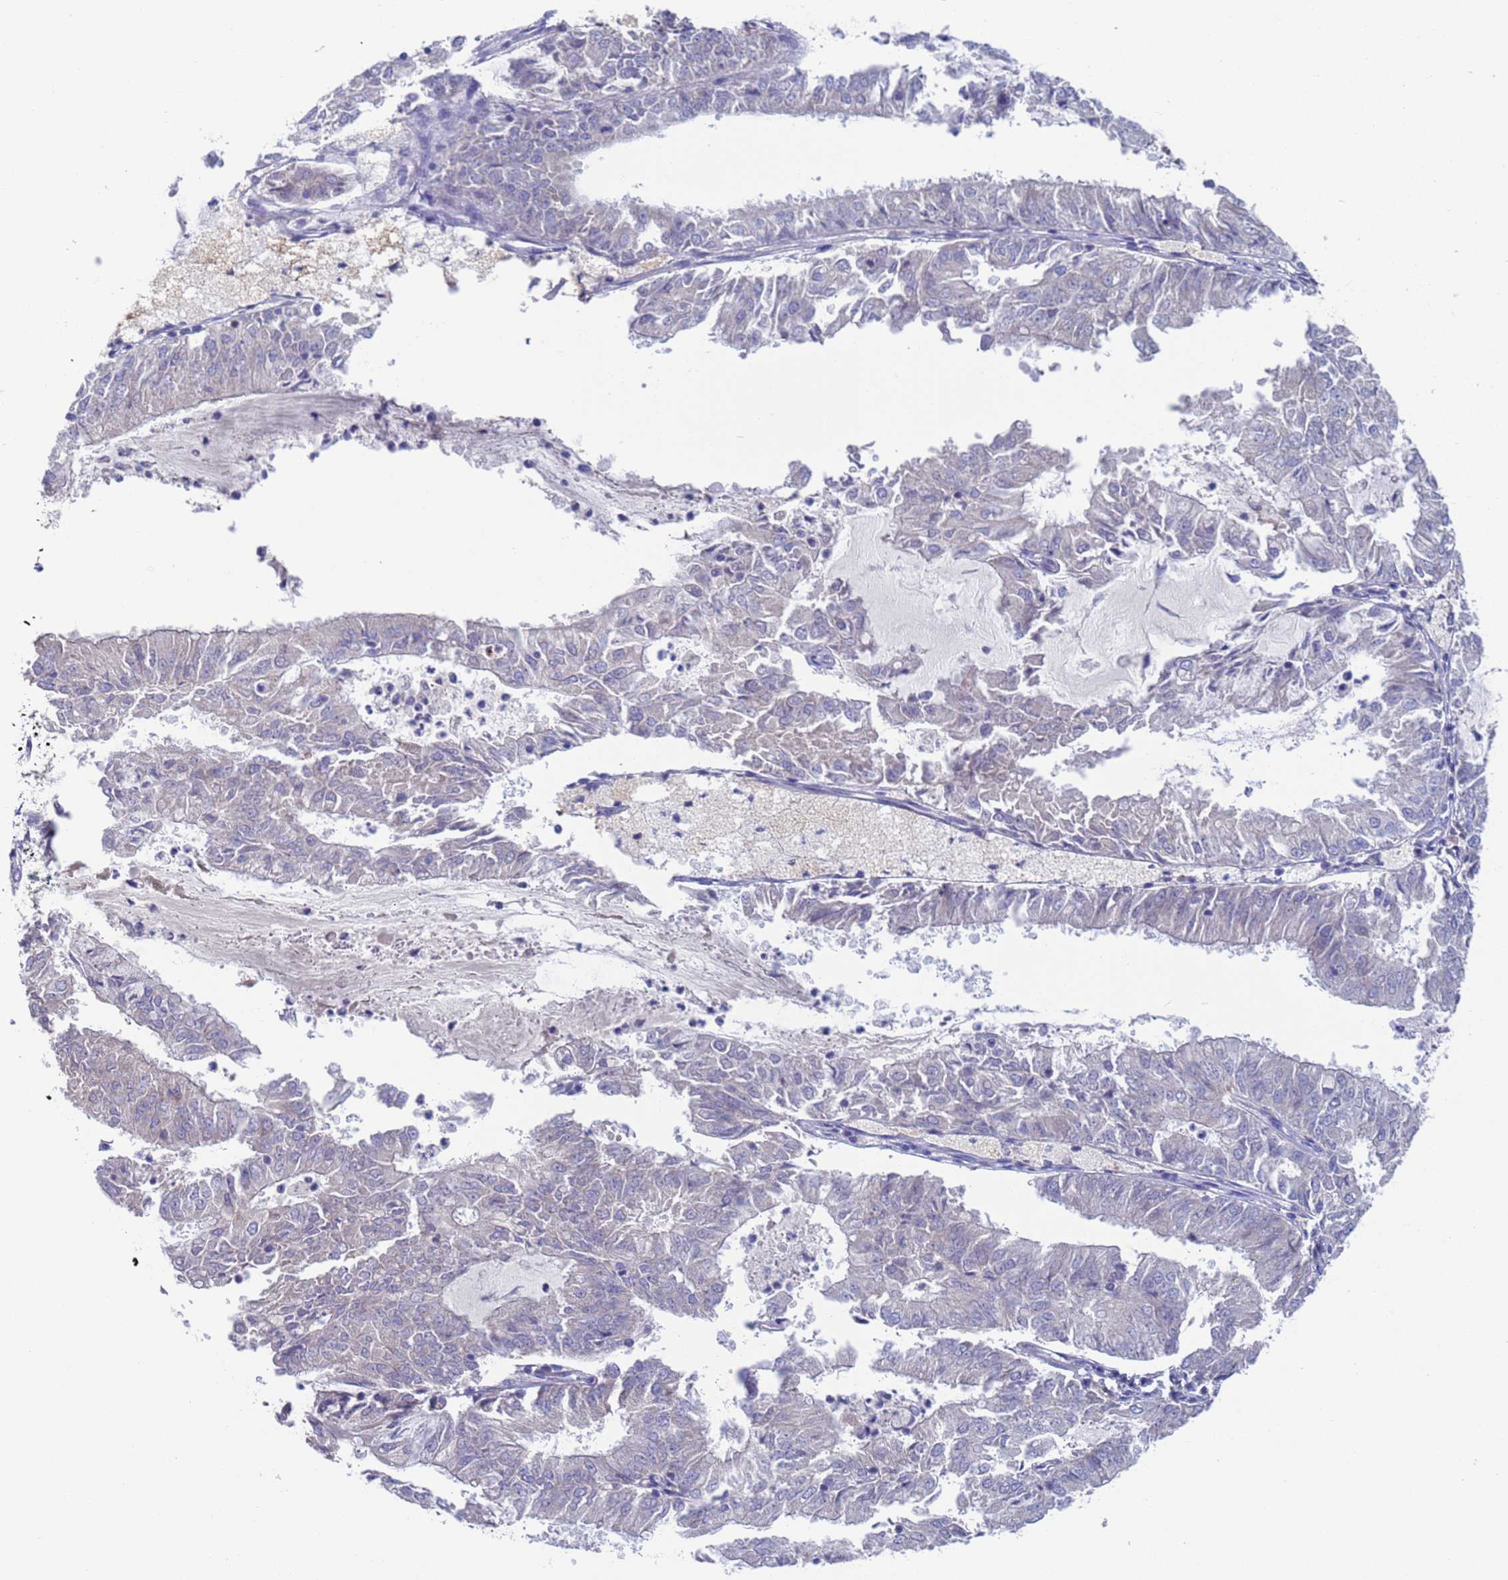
{"staining": {"intensity": "negative", "quantity": "none", "location": "none"}, "tissue": "endometrial cancer", "cell_type": "Tumor cells", "image_type": "cancer", "snomed": [{"axis": "morphology", "description": "Adenocarcinoma, NOS"}, {"axis": "topography", "description": "Endometrium"}], "caption": "This is a histopathology image of immunohistochemistry staining of adenocarcinoma (endometrial), which shows no staining in tumor cells.", "gene": "PET117", "patient": {"sex": "female", "age": 57}}